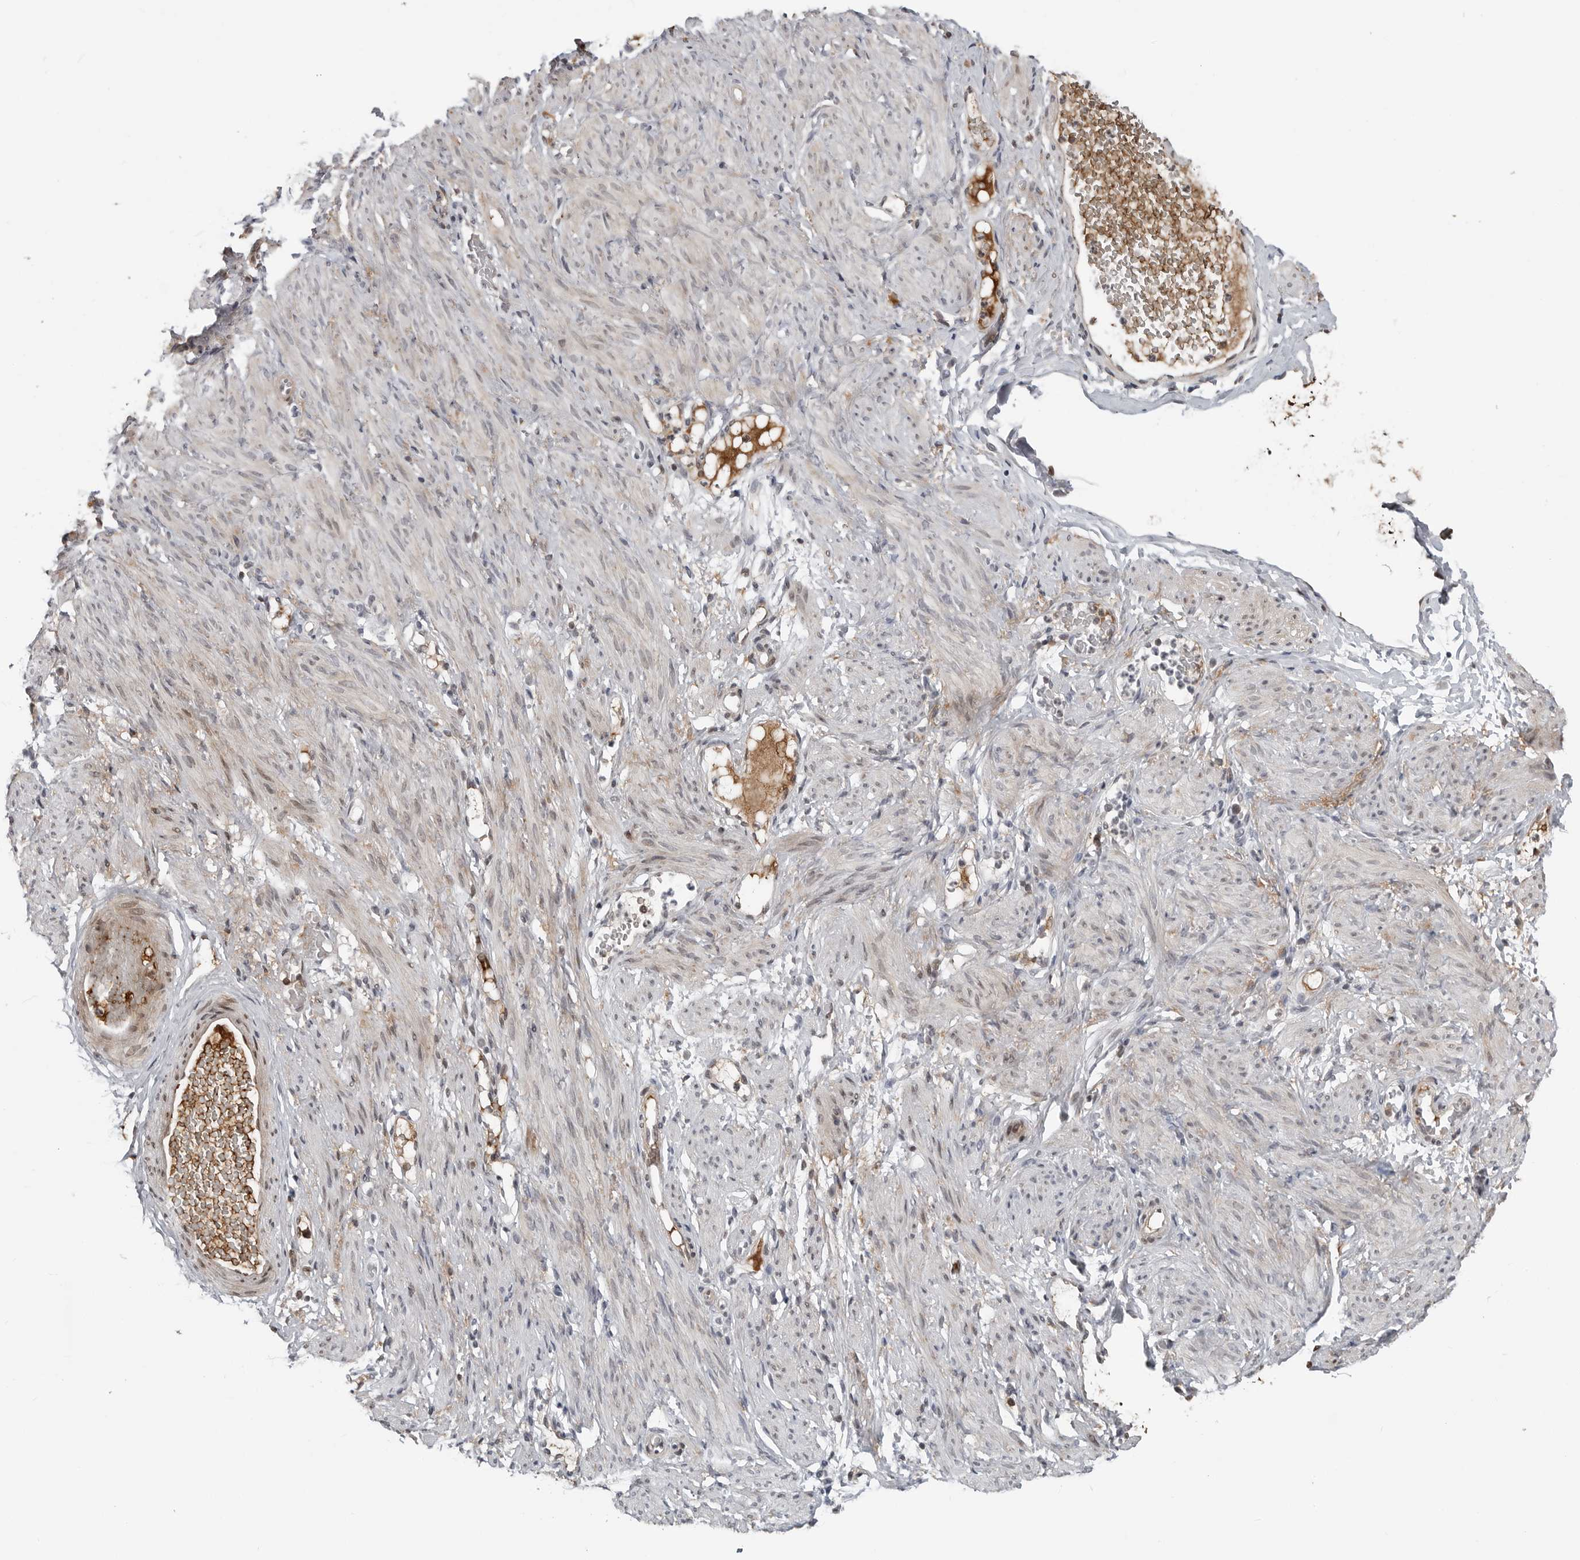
{"staining": {"intensity": "negative", "quantity": "none", "location": "none"}, "tissue": "adipose tissue", "cell_type": "Adipocytes", "image_type": "normal", "snomed": [{"axis": "morphology", "description": "Normal tissue, NOS"}, {"axis": "topography", "description": "Smooth muscle"}, {"axis": "topography", "description": "Peripheral nerve tissue"}], "caption": "This is an immunohistochemistry (IHC) micrograph of benign human adipose tissue. There is no expression in adipocytes.", "gene": "CXCR5", "patient": {"sex": "female", "age": 39}}